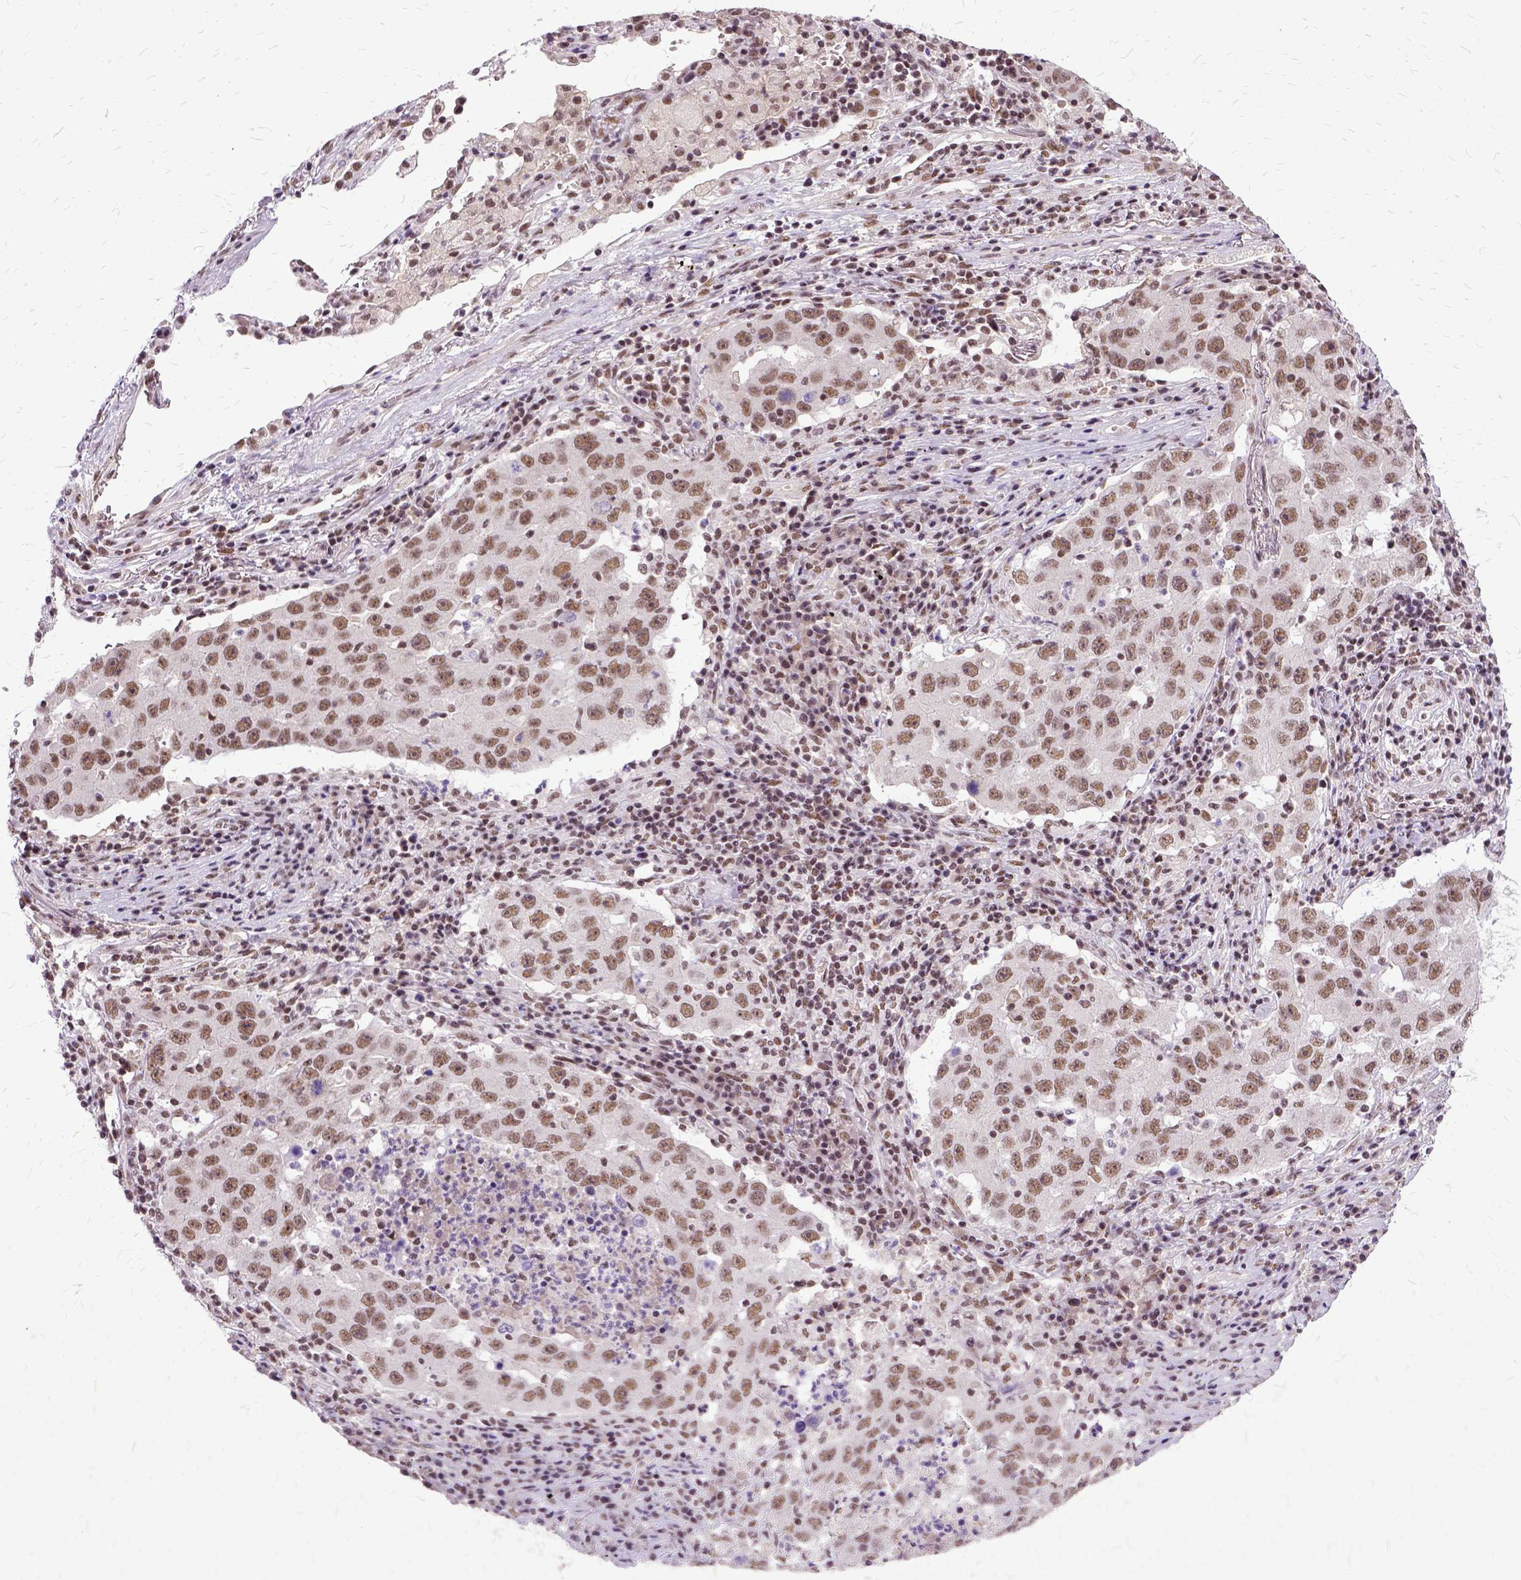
{"staining": {"intensity": "moderate", "quantity": ">75%", "location": "nuclear"}, "tissue": "lung cancer", "cell_type": "Tumor cells", "image_type": "cancer", "snomed": [{"axis": "morphology", "description": "Adenocarcinoma, NOS"}, {"axis": "topography", "description": "Lung"}], "caption": "Lung cancer (adenocarcinoma) tissue shows moderate nuclear staining in about >75% of tumor cells, visualized by immunohistochemistry.", "gene": "SETD1A", "patient": {"sex": "male", "age": 73}}